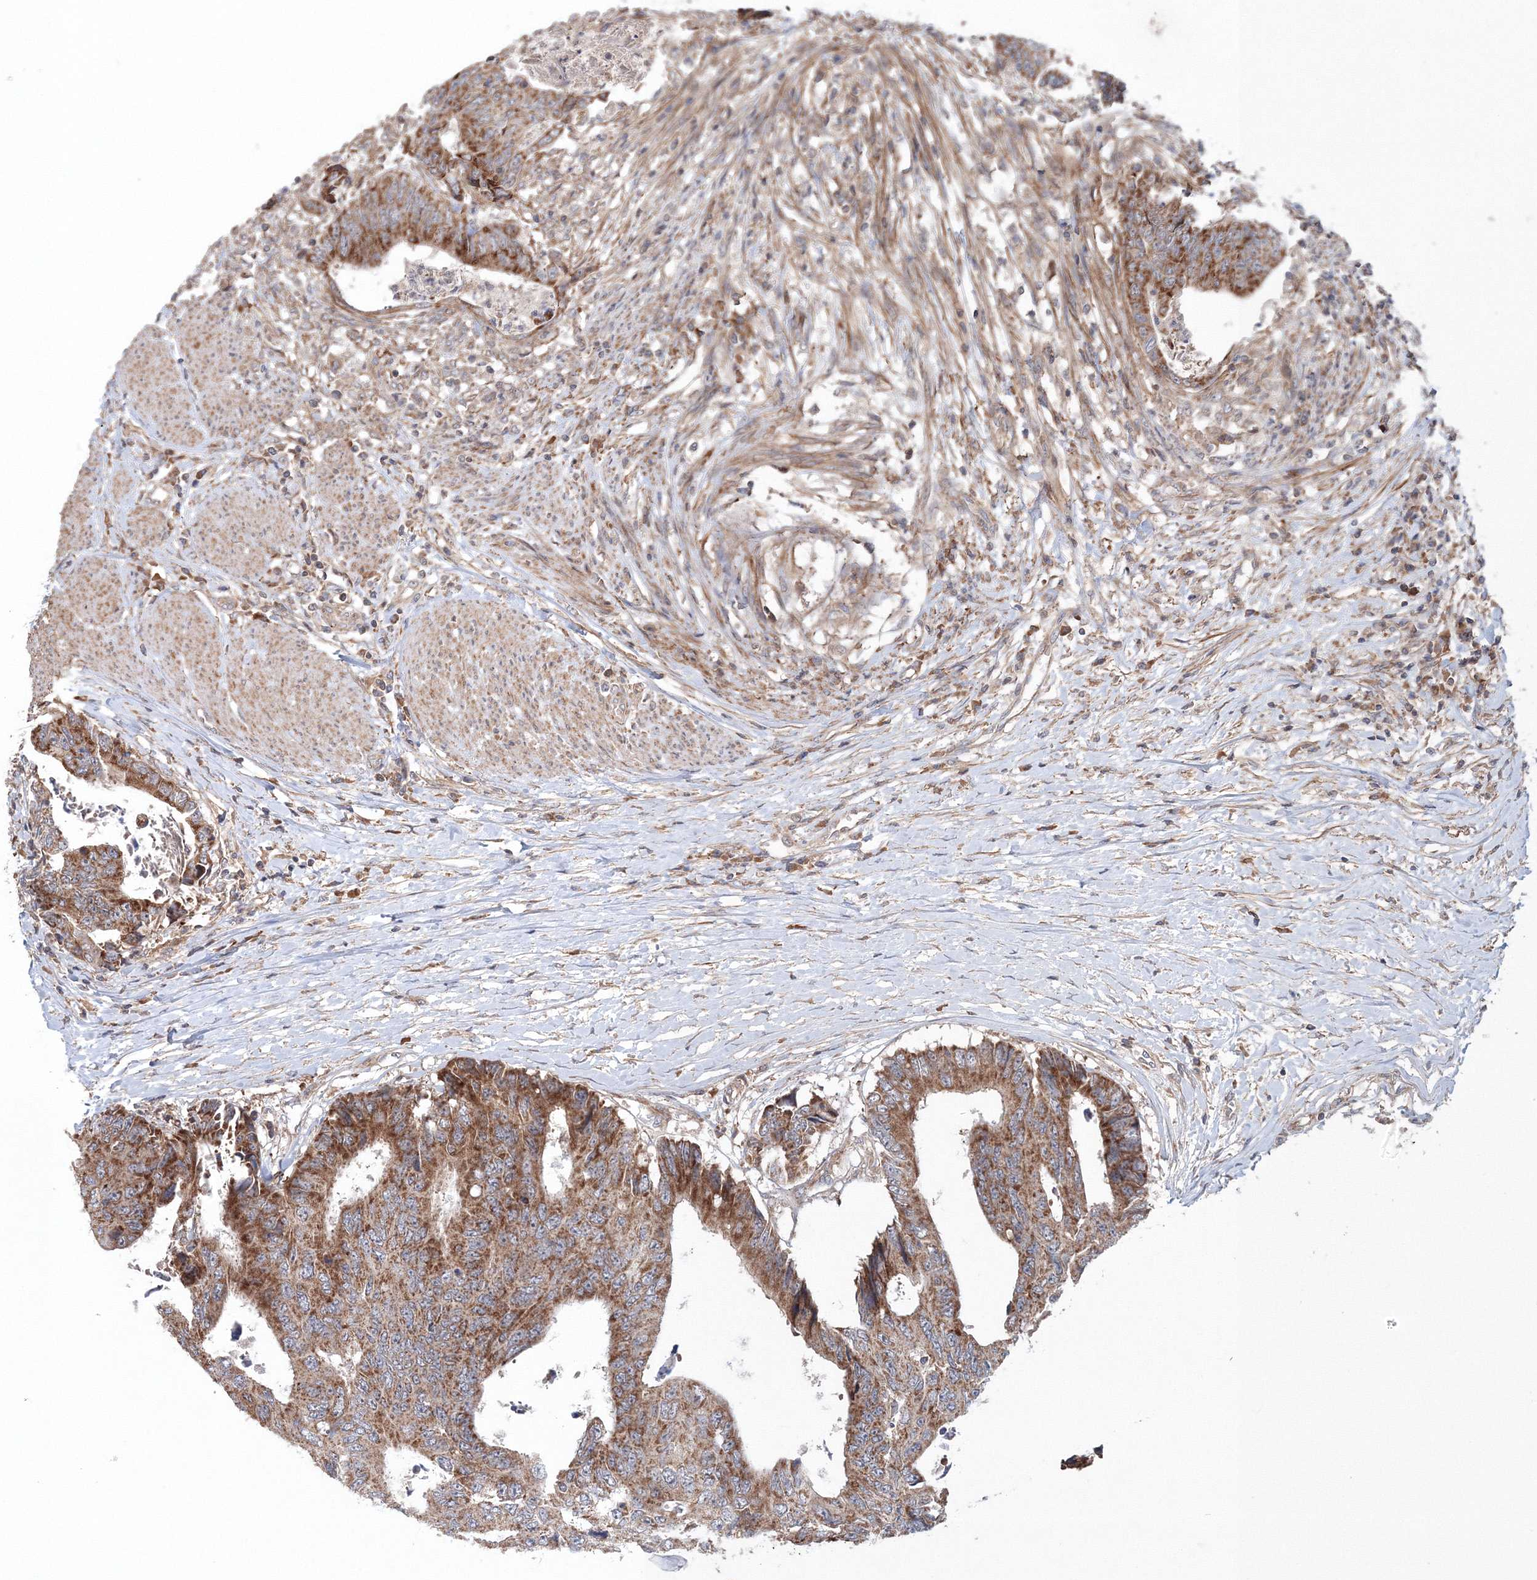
{"staining": {"intensity": "moderate", "quantity": ">75%", "location": "cytoplasmic/membranous"}, "tissue": "colorectal cancer", "cell_type": "Tumor cells", "image_type": "cancer", "snomed": [{"axis": "morphology", "description": "Adenocarcinoma, NOS"}, {"axis": "topography", "description": "Rectum"}], "caption": "The immunohistochemical stain highlights moderate cytoplasmic/membranous staining in tumor cells of colorectal cancer tissue. The protein of interest is stained brown, and the nuclei are stained in blue (DAB (3,3'-diaminobenzidine) IHC with brightfield microscopy, high magnification).", "gene": "NOA1", "patient": {"sex": "male", "age": 84}}